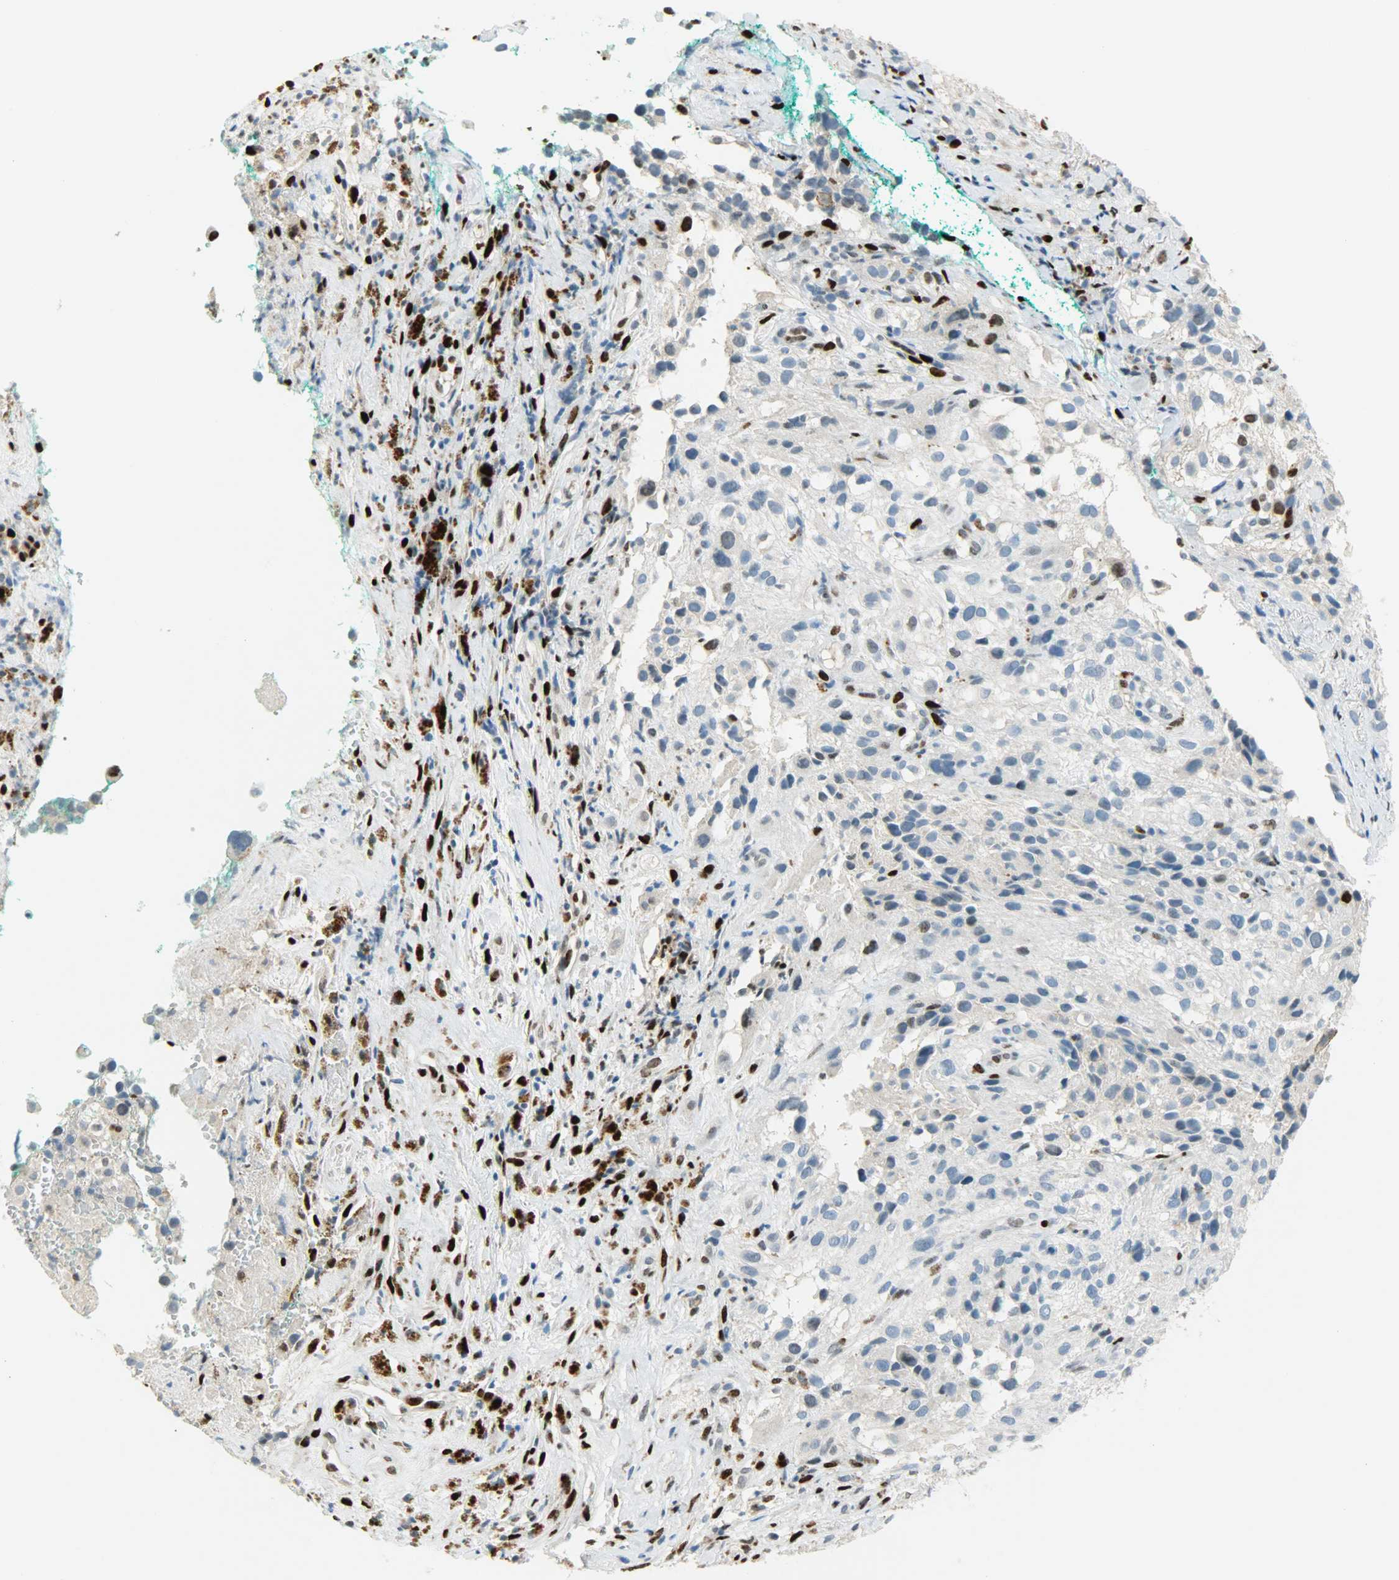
{"staining": {"intensity": "moderate", "quantity": "<25%", "location": "nuclear"}, "tissue": "melanoma", "cell_type": "Tumor cells", "image_type": "cancer", "snomed": [{"axis": "morphology", "description": "Necrosis, NOS"}, {"axis": "morphology", "description": "Malignant melanoma, NOS"}, {"axis": "topography", "description": "Skin"}], "caption": "An immunohistochemistry photomicrograph of neoplastic tissue is shown. Protein staining in brown highlights moderate nuclear positivity in melanoma within tumor cells. Using DAB (3,3'-diaminobenzidine) (brown) and hematoxylin (blue) stains, captured at high magnification using brightfield microscopy.", "gene": "JUNB", "patient": {"sex": "female", "age": 87}}